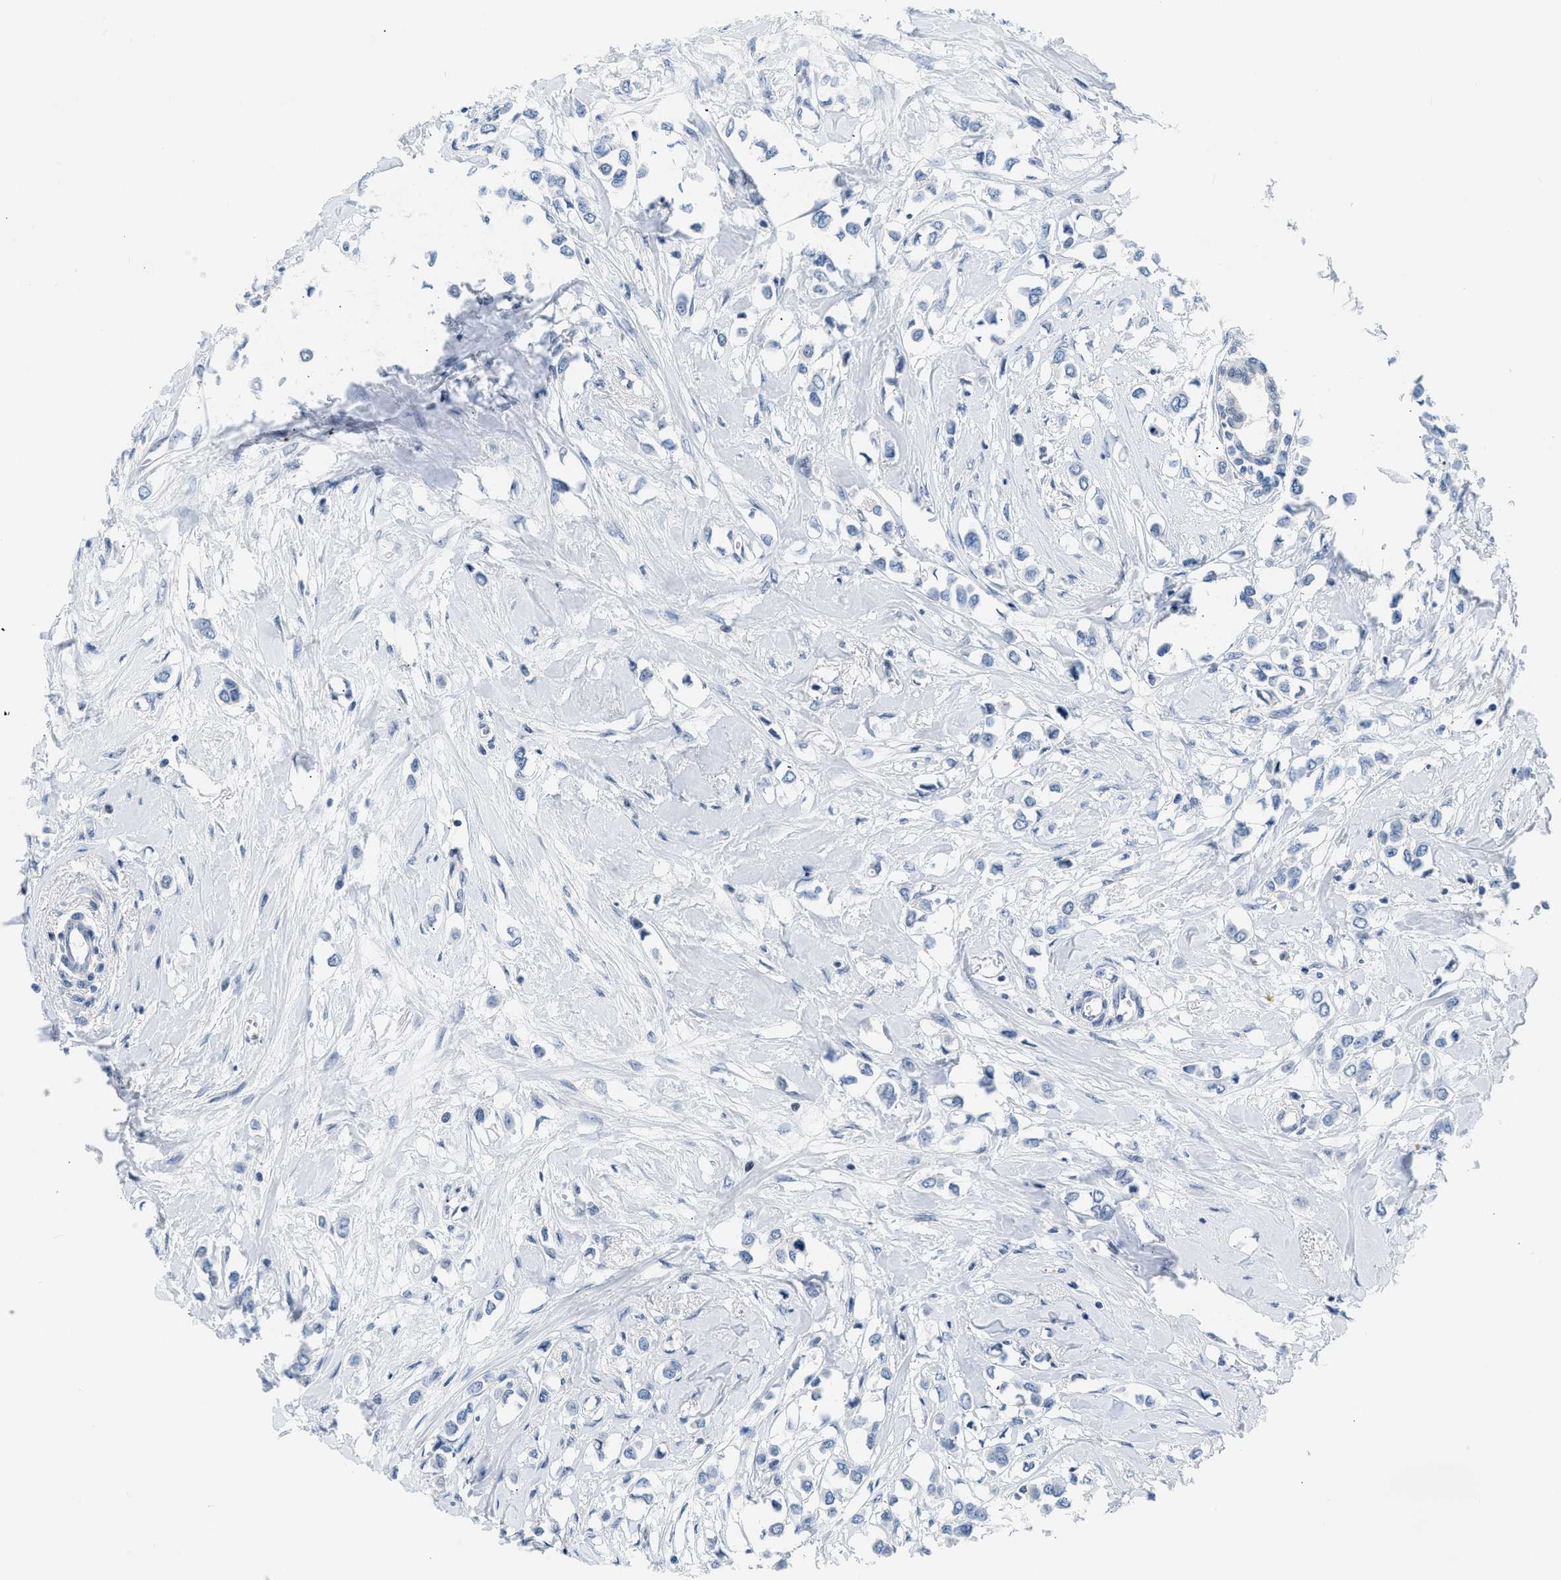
{"staining": {"intensity": "negative", "quantity": "none", "location": "none"}, "tissue": "breast cancer", "cell_type": "Tumor cells", "image_type": "cancer", "snomed": [{"axis": "morphology", "description": "Lobular carcinoma"}, {"axis": "topography", "description": "Breast"}], "caption": "Tumor cells show no significant protein positivity in lobular carcinoma (breast).", "gene": "OLIG3", "patient": {"sex": "female", "age": 51}}